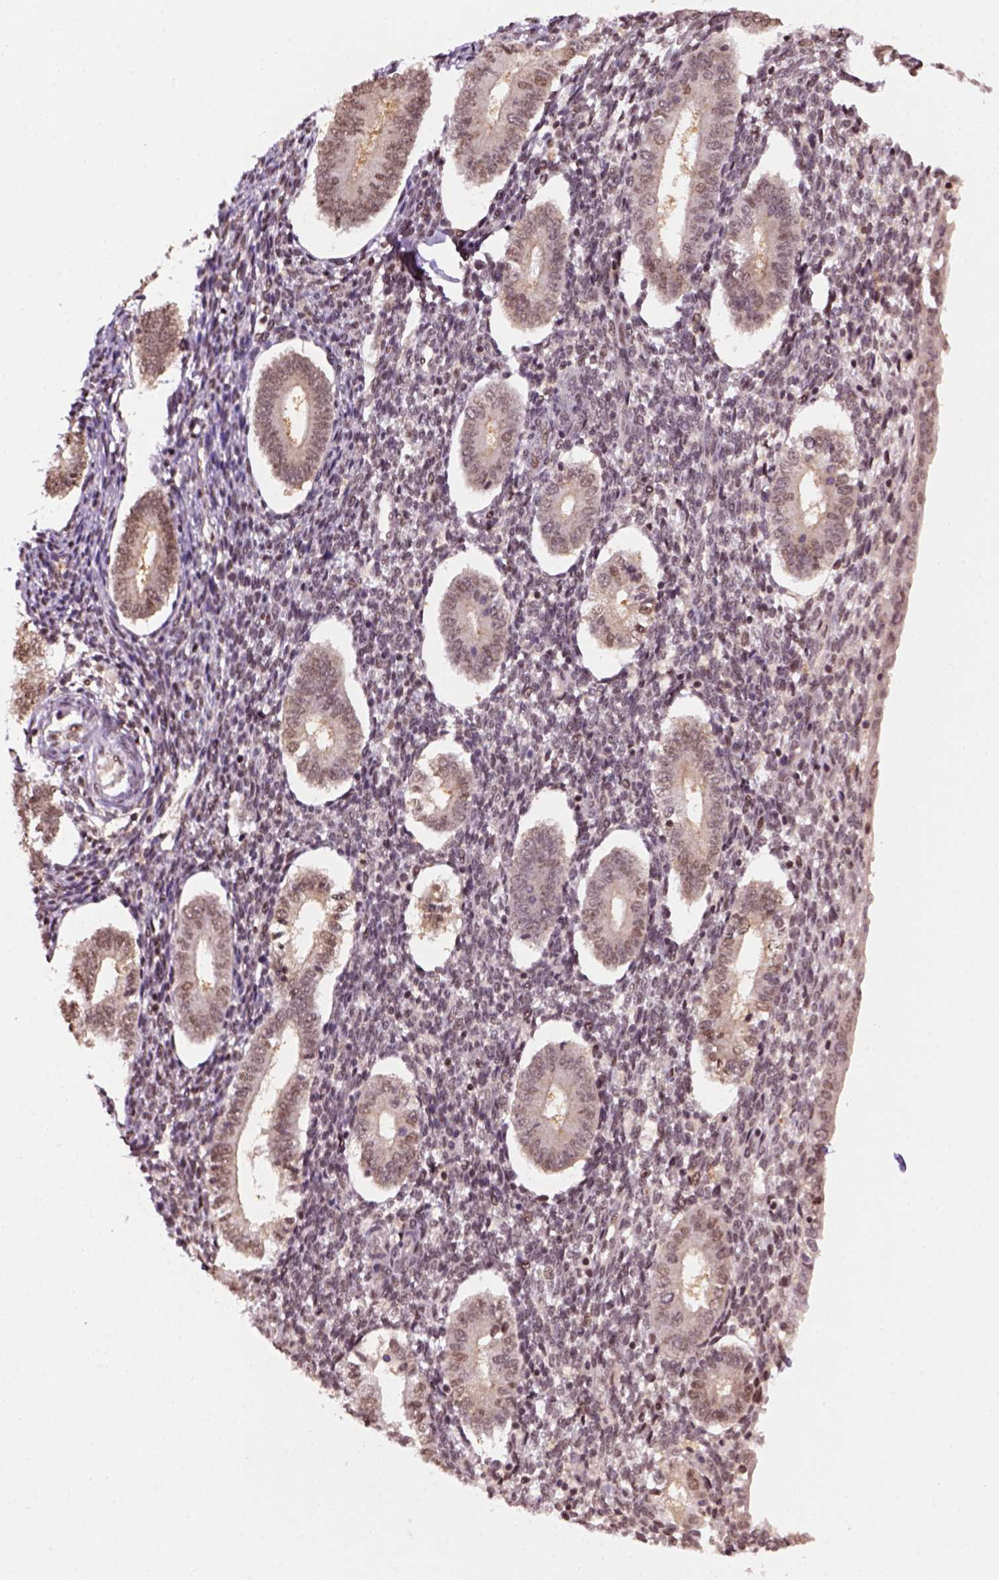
{"staining": {"intensity": "weak", "quantity": "25%-75%", "location": "nuclear"}, "tissue": "endometrium", "cell_type": "Cells in endometrial stroma", "image_type": "normal", "snomed": [{"axis": "morphology", "description": "Normal tissue, NOS"}, {"axis": "topography", "description": "Endometrium"}], "caption": "Benign endometrium shows weak nuclear expression in about 25%-75% of cells in endometrial stroma (IHC, brightfield microscopy, high magnification)..", "gene": "GOT1", "patient": {"sex": "female", "age": 40}}